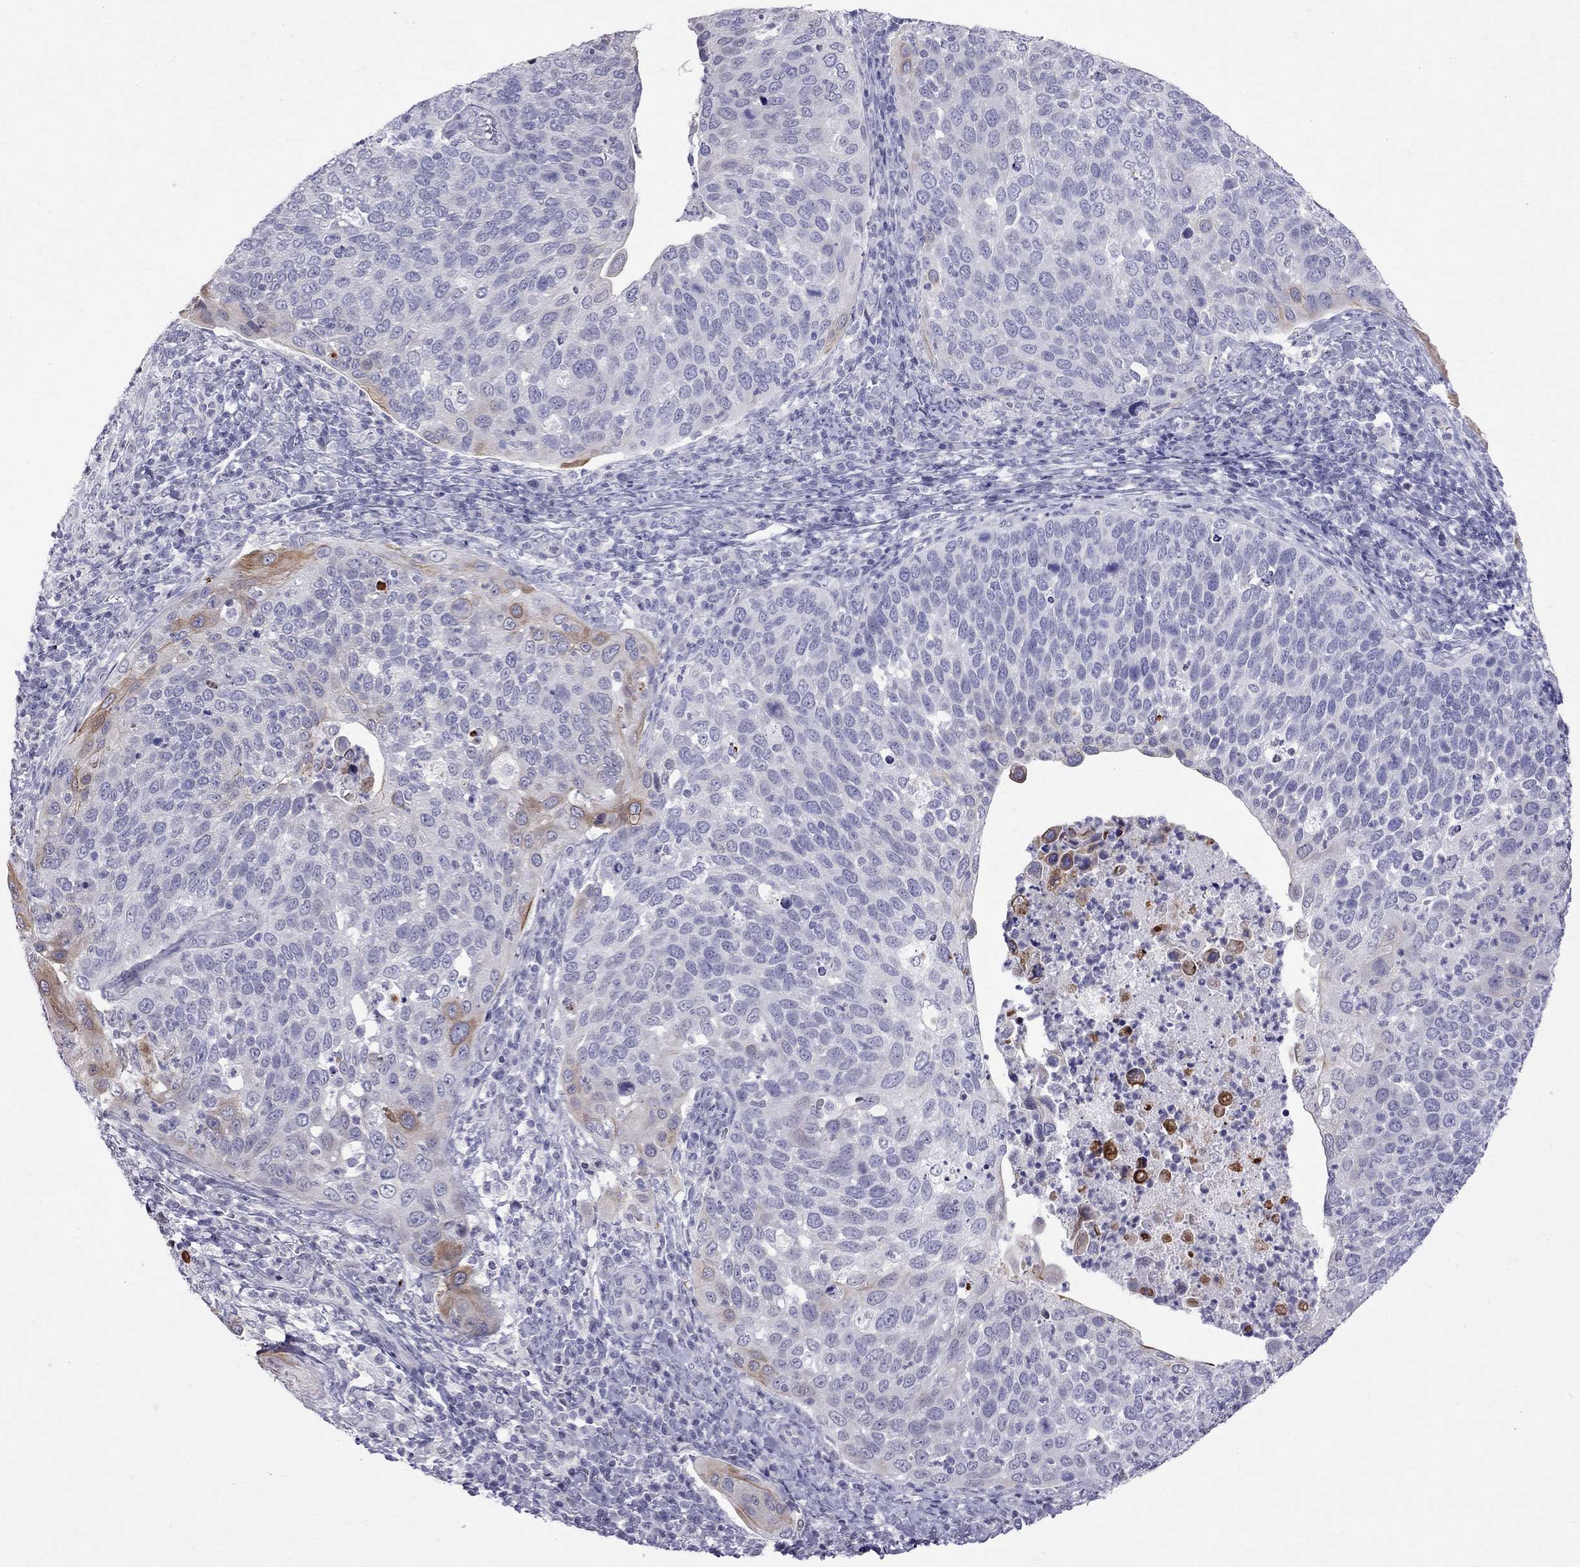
{"staining": {"intensity": "moderate", "quantity": "<25%", "location": "cytoplasmic/membranous"}, "tissue": "cervical cancer", "cell_type": "Tumor cells", "image_type": "cancer", "snomed": [{"axis": "morphology", "description": "Squamous cell carcinoma, NOS"}, {"axis": "topography", "description": "Cervix"}], "caption": "A low amount of moderate cytoplasmic/membranous expression is identified in approximately <25% of tumor cells in squamous cell carcinoma (cervical) tissue.", "gene": "MUC15", "patient": {"sex": "female", "age": 54}}